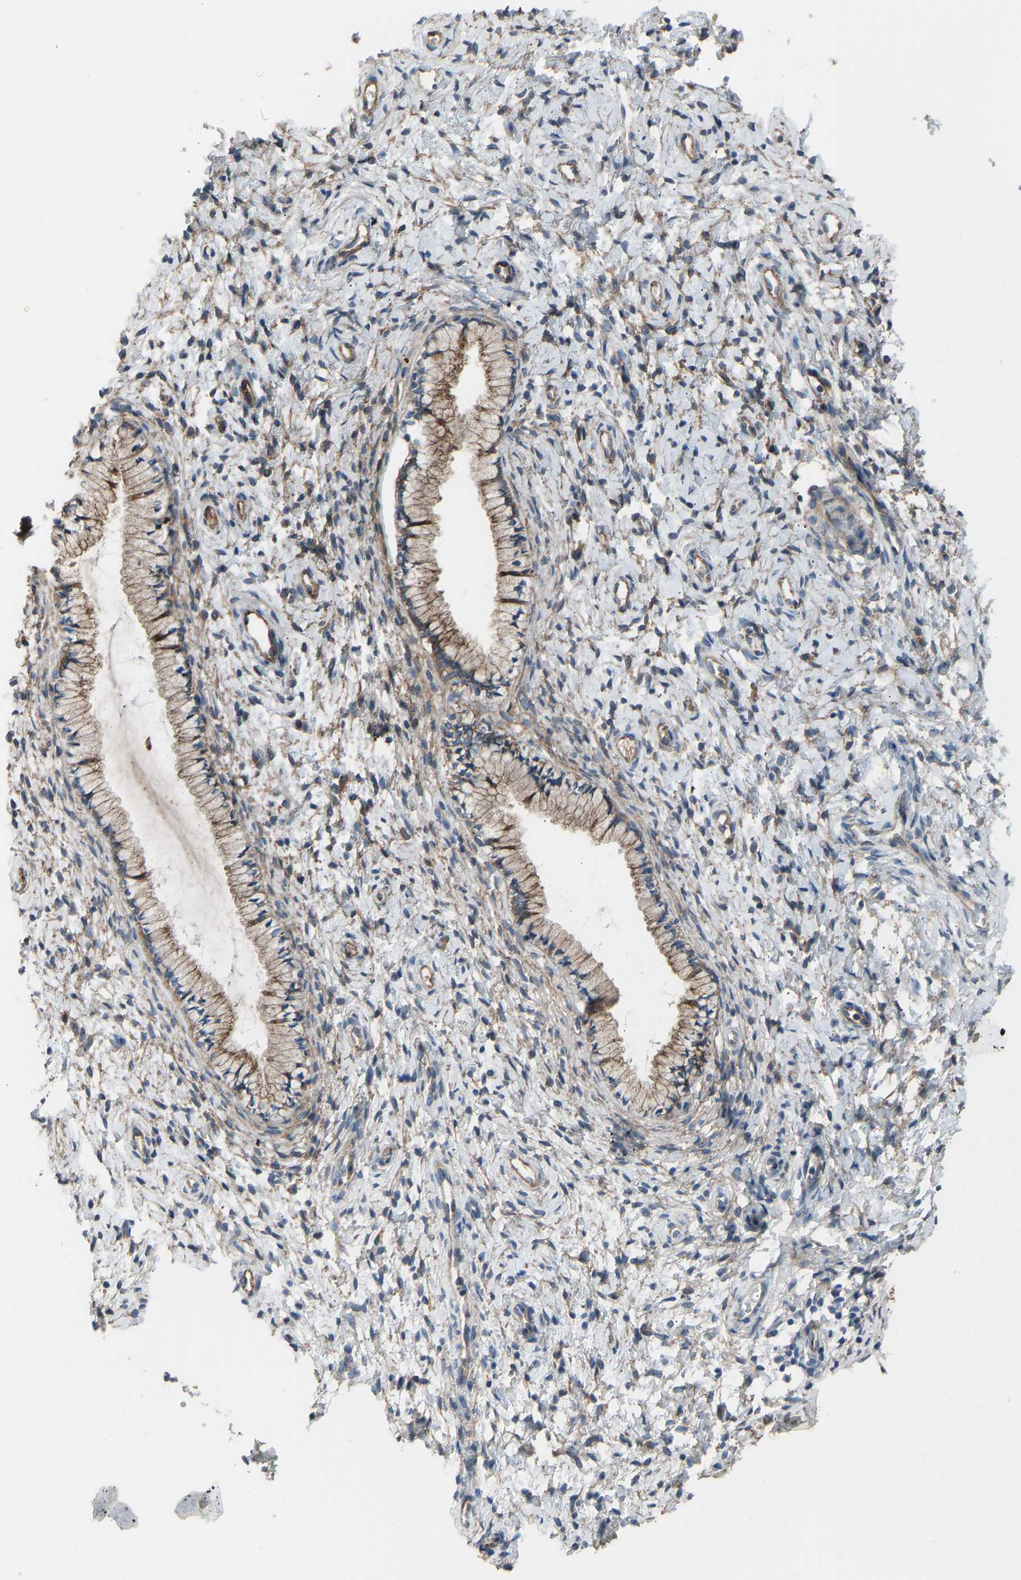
{"staining": {"intensity": "moderate", "quantity": ">75%", "location": "cytoplasmic/membranous"}, "tissue": "cervix", "cell_type": "Glandular cells", "image_type": "normal", "snomed": [{"axis": "morphology", "description": "Normal tissue, NOS"}, {"axis": "topography", "description": "Cervix"}], "caption": "Immunohistochemistry (IHC) histopathology image of unremarkable cervix: cervix stained using immunohistochemistry (IHC) displays medium levels of moderate protein expression localized specifically in the cytoplasmic/membranous of glandular cells, appearing as a cytoplasmic/membranous brown color.", "gene": "TGFBR3", "patient": {"sex": "female", "age": 72}}